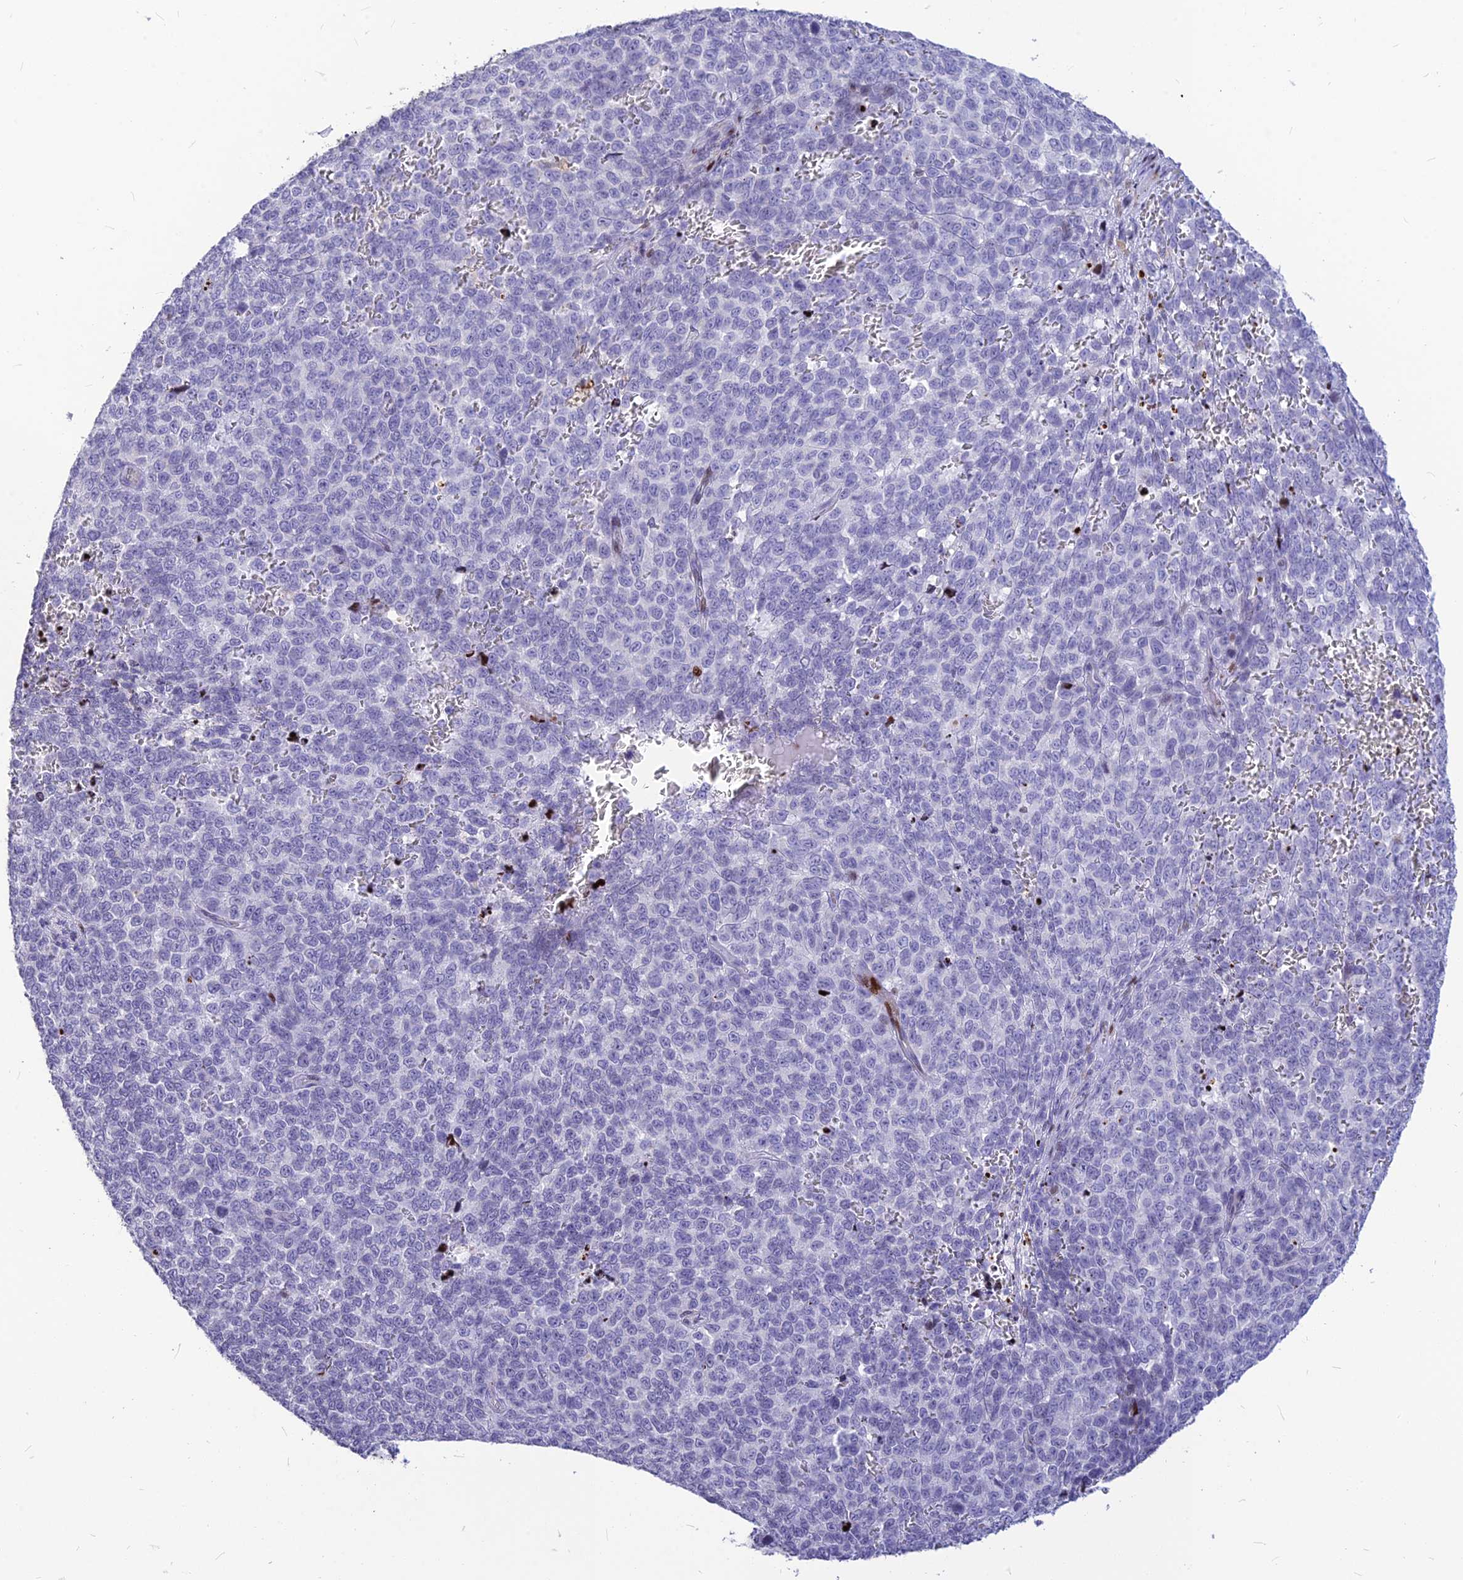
{"staining": {"intensity": "negative", "quantity": "none", "location": "none"}, "tissue": "melanoma", "cell_type": "Tumor cells", "image_type": "cancer", "snomed": [{"axis": "morphology", "description": "Malignant melanoma, NOS"}, {"axis": "topography", "description": "Nose, NOS"}], "caption": "Tumor cells show no significant expression in malignant melanoma.", "gene": "PRPS1", "patient": {"sex": "female", "age": 48}}